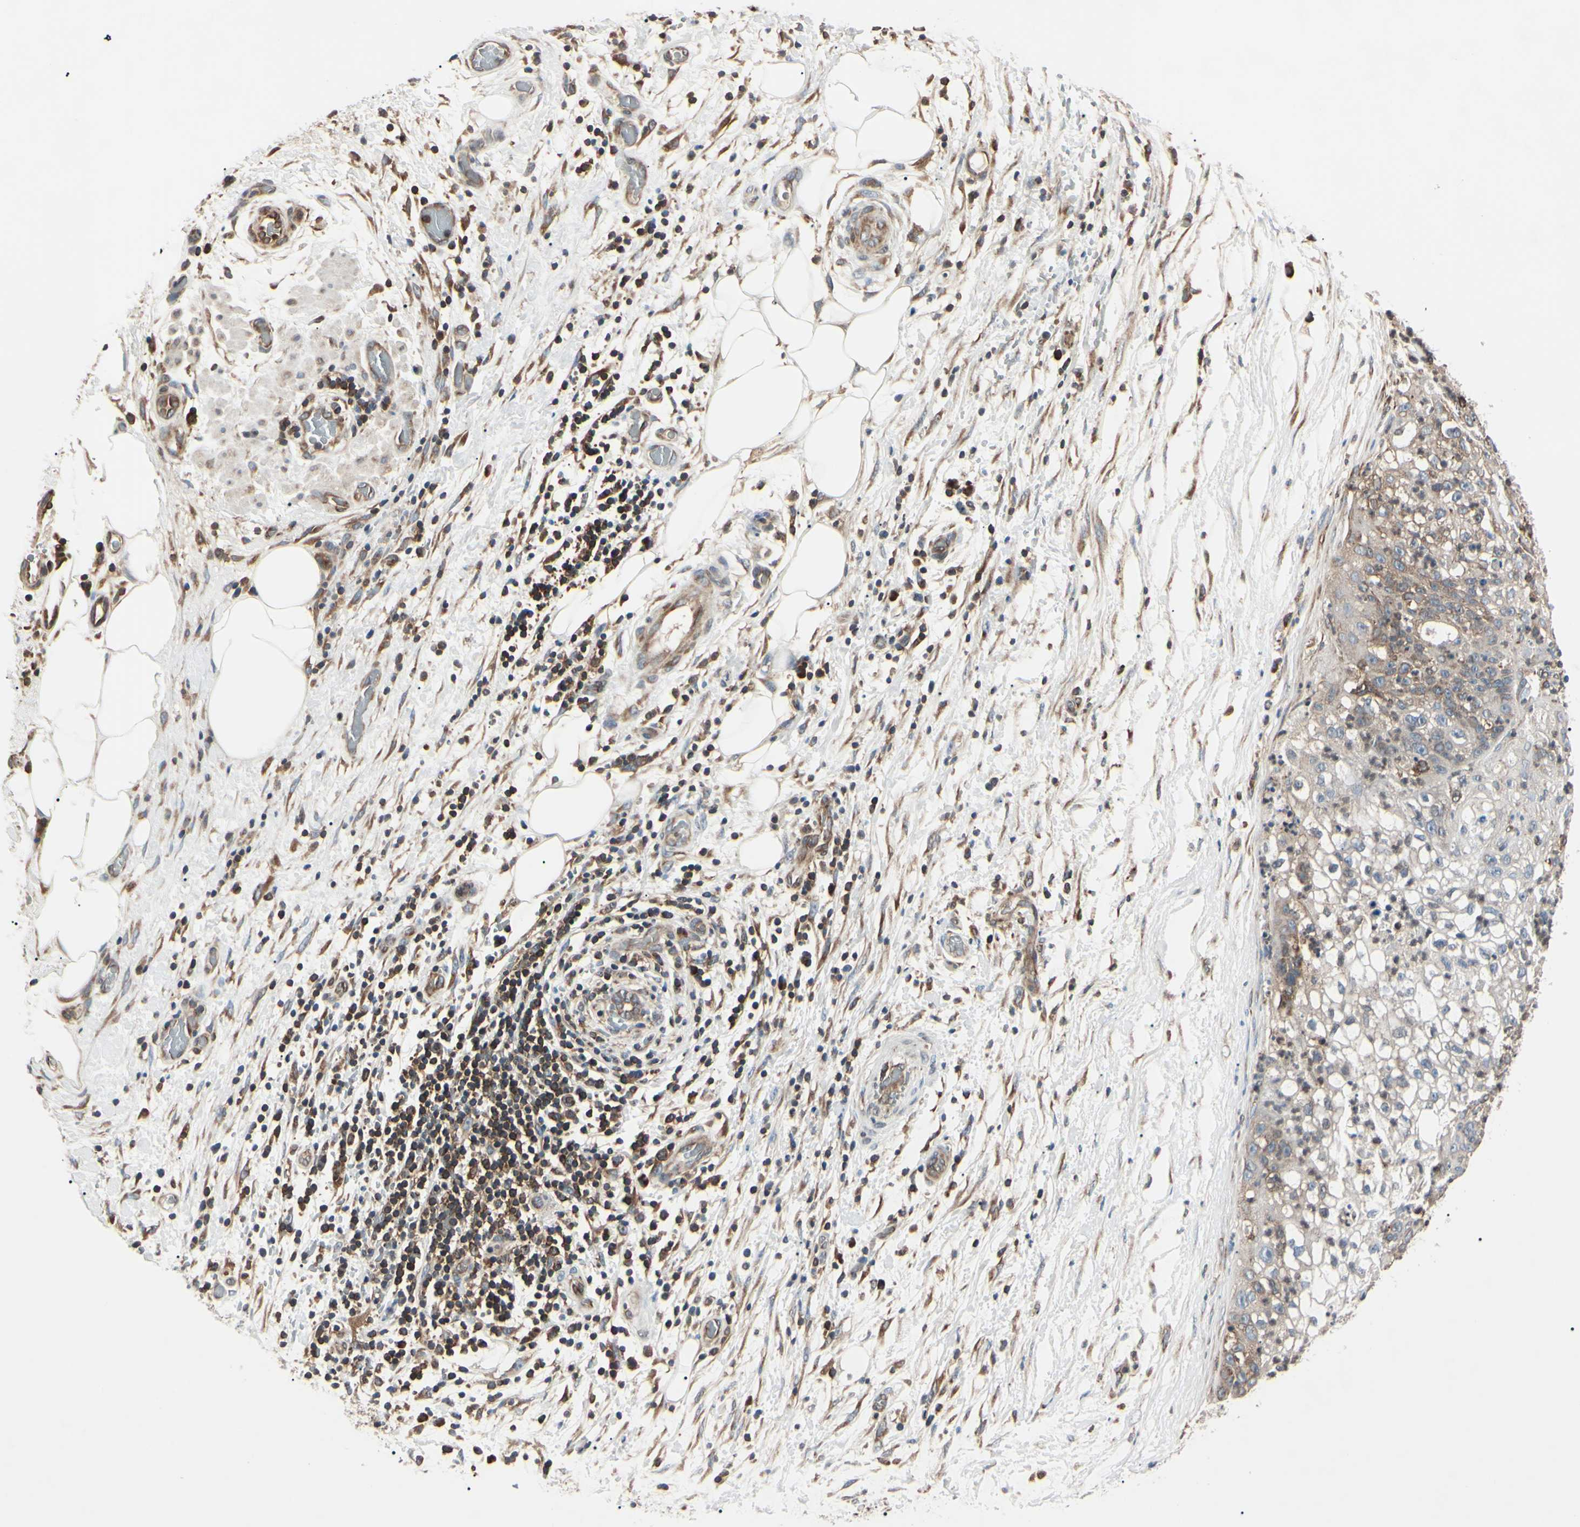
{"staining": {"intensity": "weak", "quantity": "<25%", "location": "cytoplasmic/membranous"}, "tissue": "lung cancer", "cell_type": "Tumor cells", "image_type": "cancer", "snomed": [{"axis": "morphology", "description": "Inflammation, NOS"}, {"axis": "morphology", "description": "Squamous cell carcinoma, NOS"}, {"axis": "topography", "description": "Lymph node"}, {"axis": "topography", "description": "Soft tissue"}, {"axis": "topography", "description": "Lung"}], "caption": "Tumor cells show no significant protein expression in lung cancer (squamous cell carcinoma).", "gene": "MAPRE1", "patient": {"sex": "male", "age": 66}}